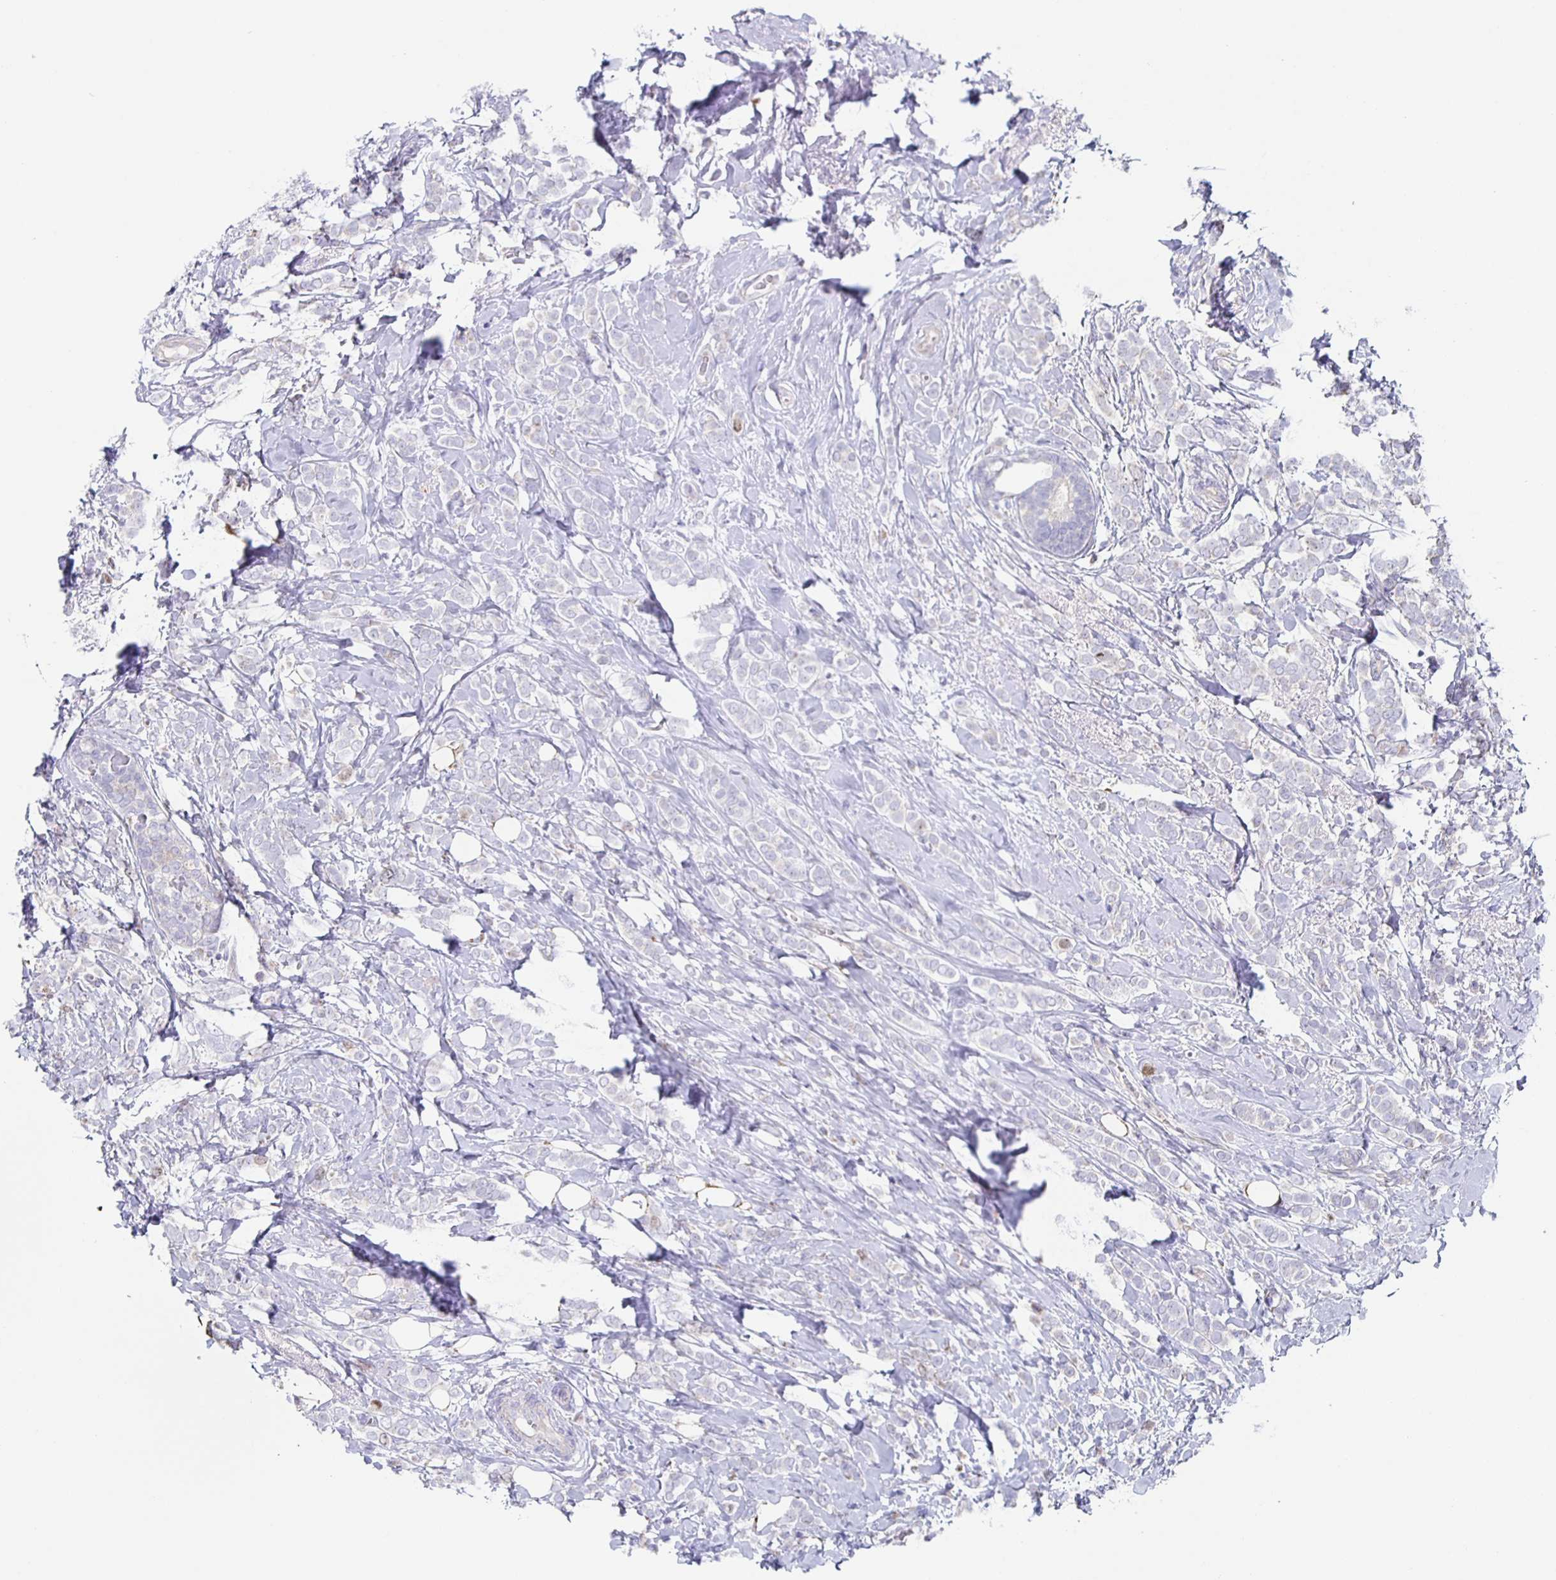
{"staining": {"intensity": "negative", "quantity": "none", "location": "none"}, "tissue": "breast cancer", "cell_type": "Tumor cells", "image_type": "cancer", "snomed": [{"axis": "morphology", "description": "Lobular carcinoma"}, {"axis": "topography", "description": "Breast"}], "caption": "DAB immunohistochemical staining of human breast cancer displays no significant positivity in tumor cells.", "gene": "CENPH", "patient": {"sex": "female", "age": 49}}